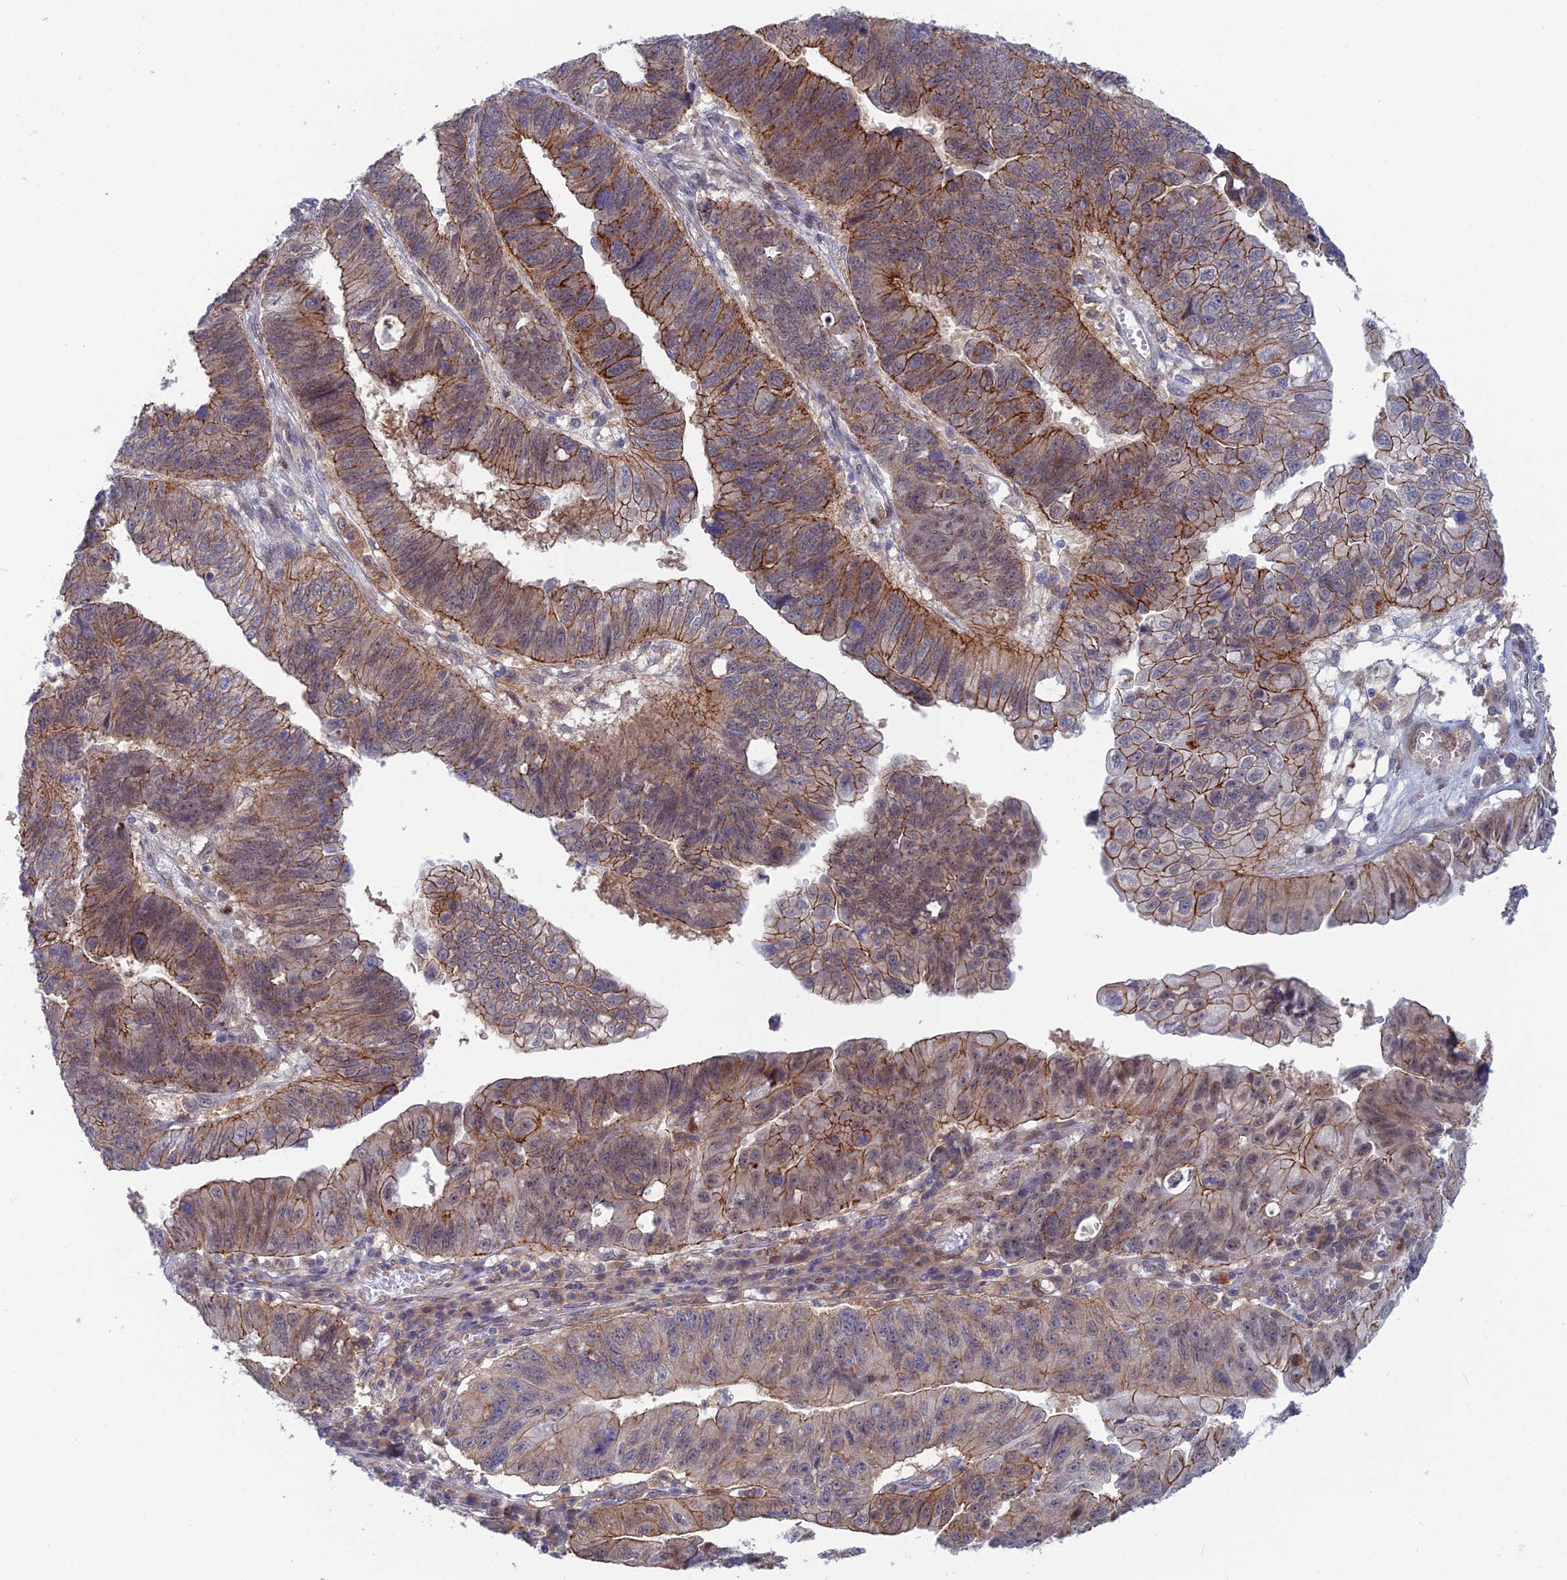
{"staining": {"intensity": "moderate", "quantity": "25%-75%", "location": "cytoplasmic/membranous"}, "tissue": "stomach cancer", "cell_type": "Tumor cells", "image_type": "cancer", "snomed": [{"axis": "morphology", "description": "Adenocarcinoma, NOS"}, {"axis": "topography", "description": "Stomach"}], "caption": "Tumor cells exhibit moderate cytoplasmic/membranous positivity in approximately 25%-75% of cells in stomach cancer (adenocarcinoma).", "gene": "ABHD1", "patient": {"sex": "male", "age": 59}}